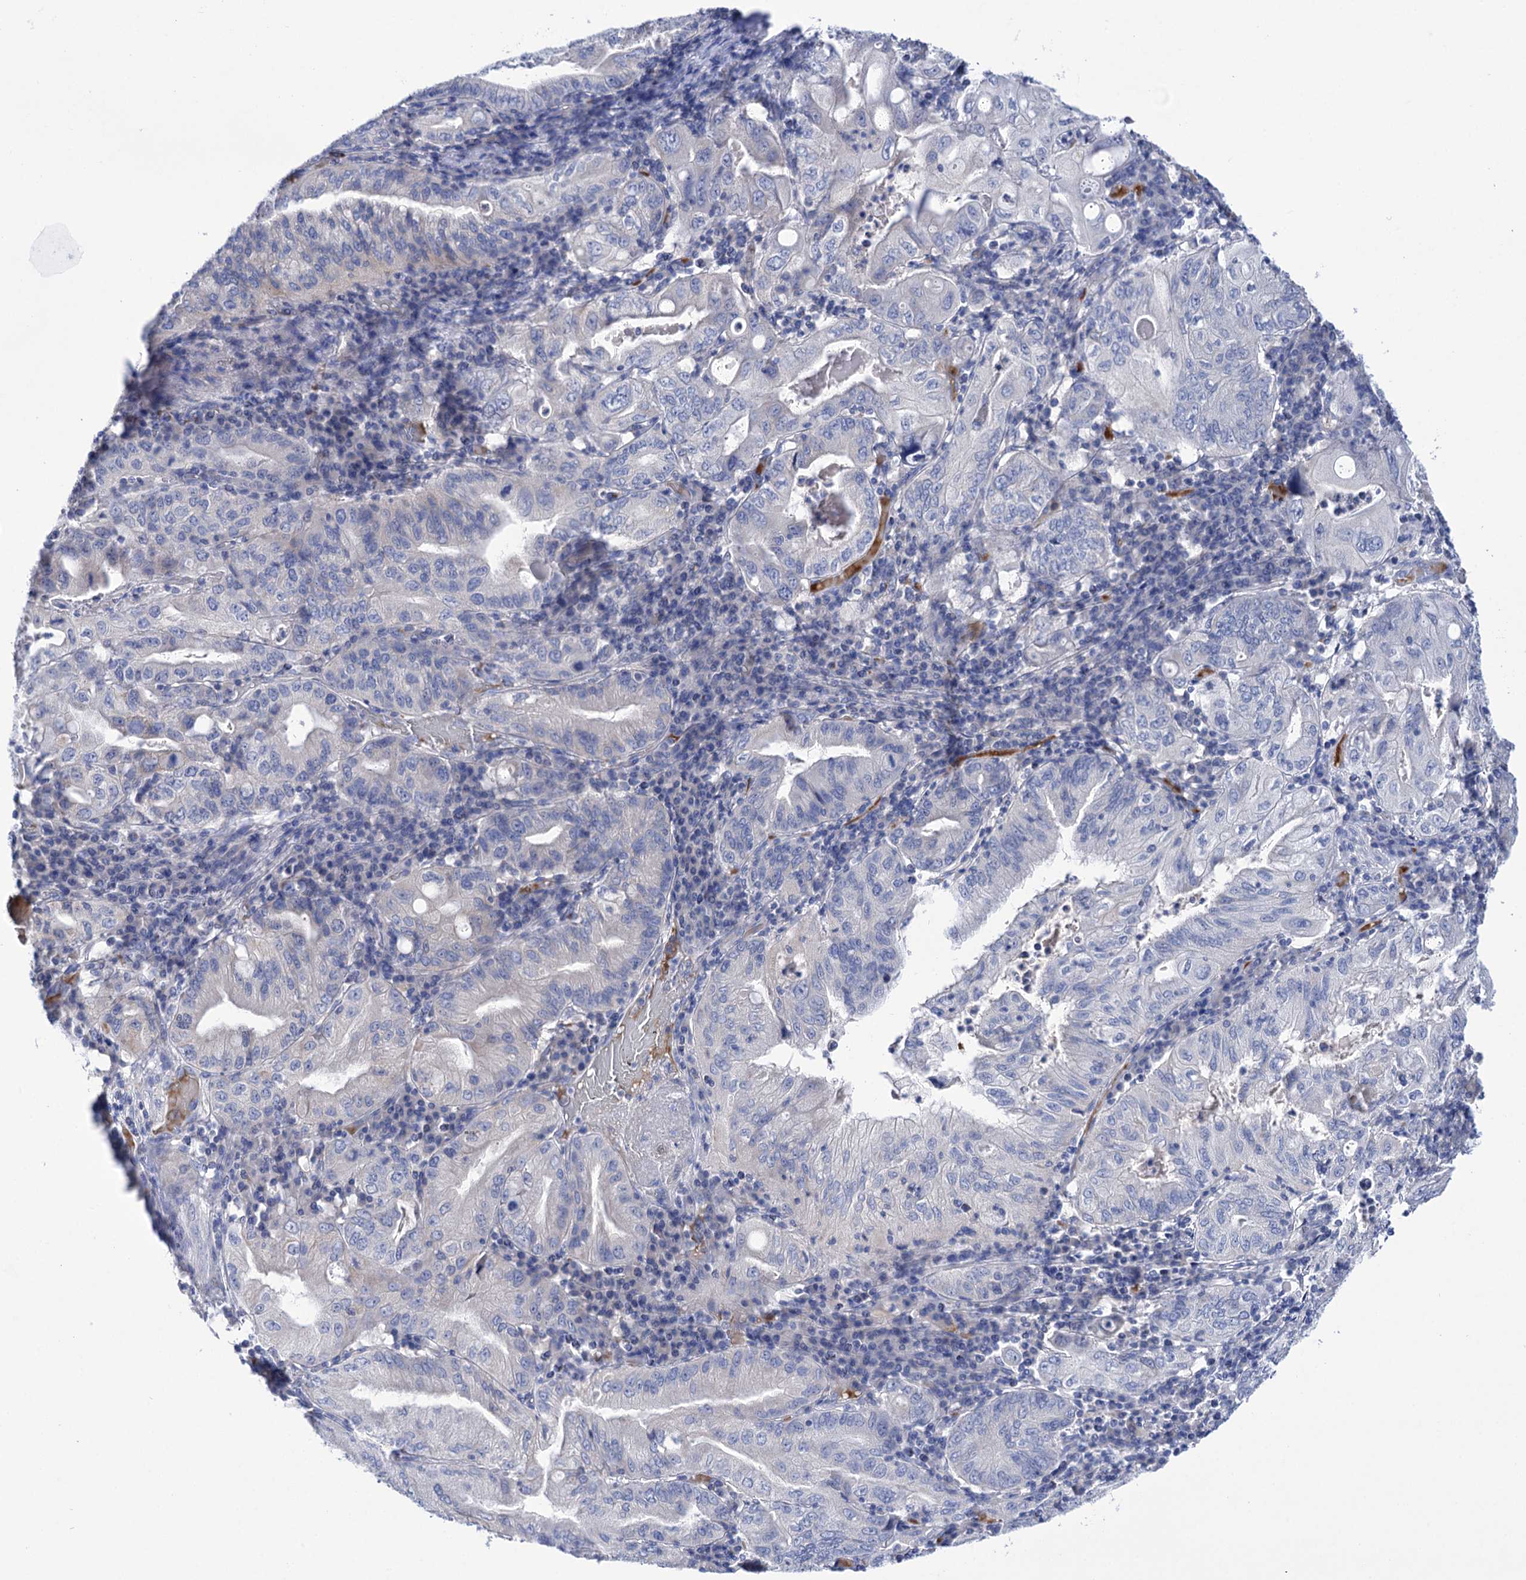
{"staining": {"intensity": "negative", "quantity": "none", "location": "none"}, "tissue": "stomach cancer", "cell_type": "Tumor cells", "image_type": "cancer", "snomed": [{"axis": "morphology", "description": "Normal tissue, NOS"}, {"axis": "morphology", "description": "Adenocarcinoma, NOS"}, {"axis": "topography", "description": "Esophagus"}, {"axis": "topography", "description": "Stomach, upper"}, {"axis": "topography", "description": "Peripheral nerve tissue"}], "caption": "Tumor cells are negative for brown protein staining in adenocarcinoma (stomach). (DAB IHC, high magnification).", "gene": "YARS2", "patient": {"sex": "male", "age": 62}}